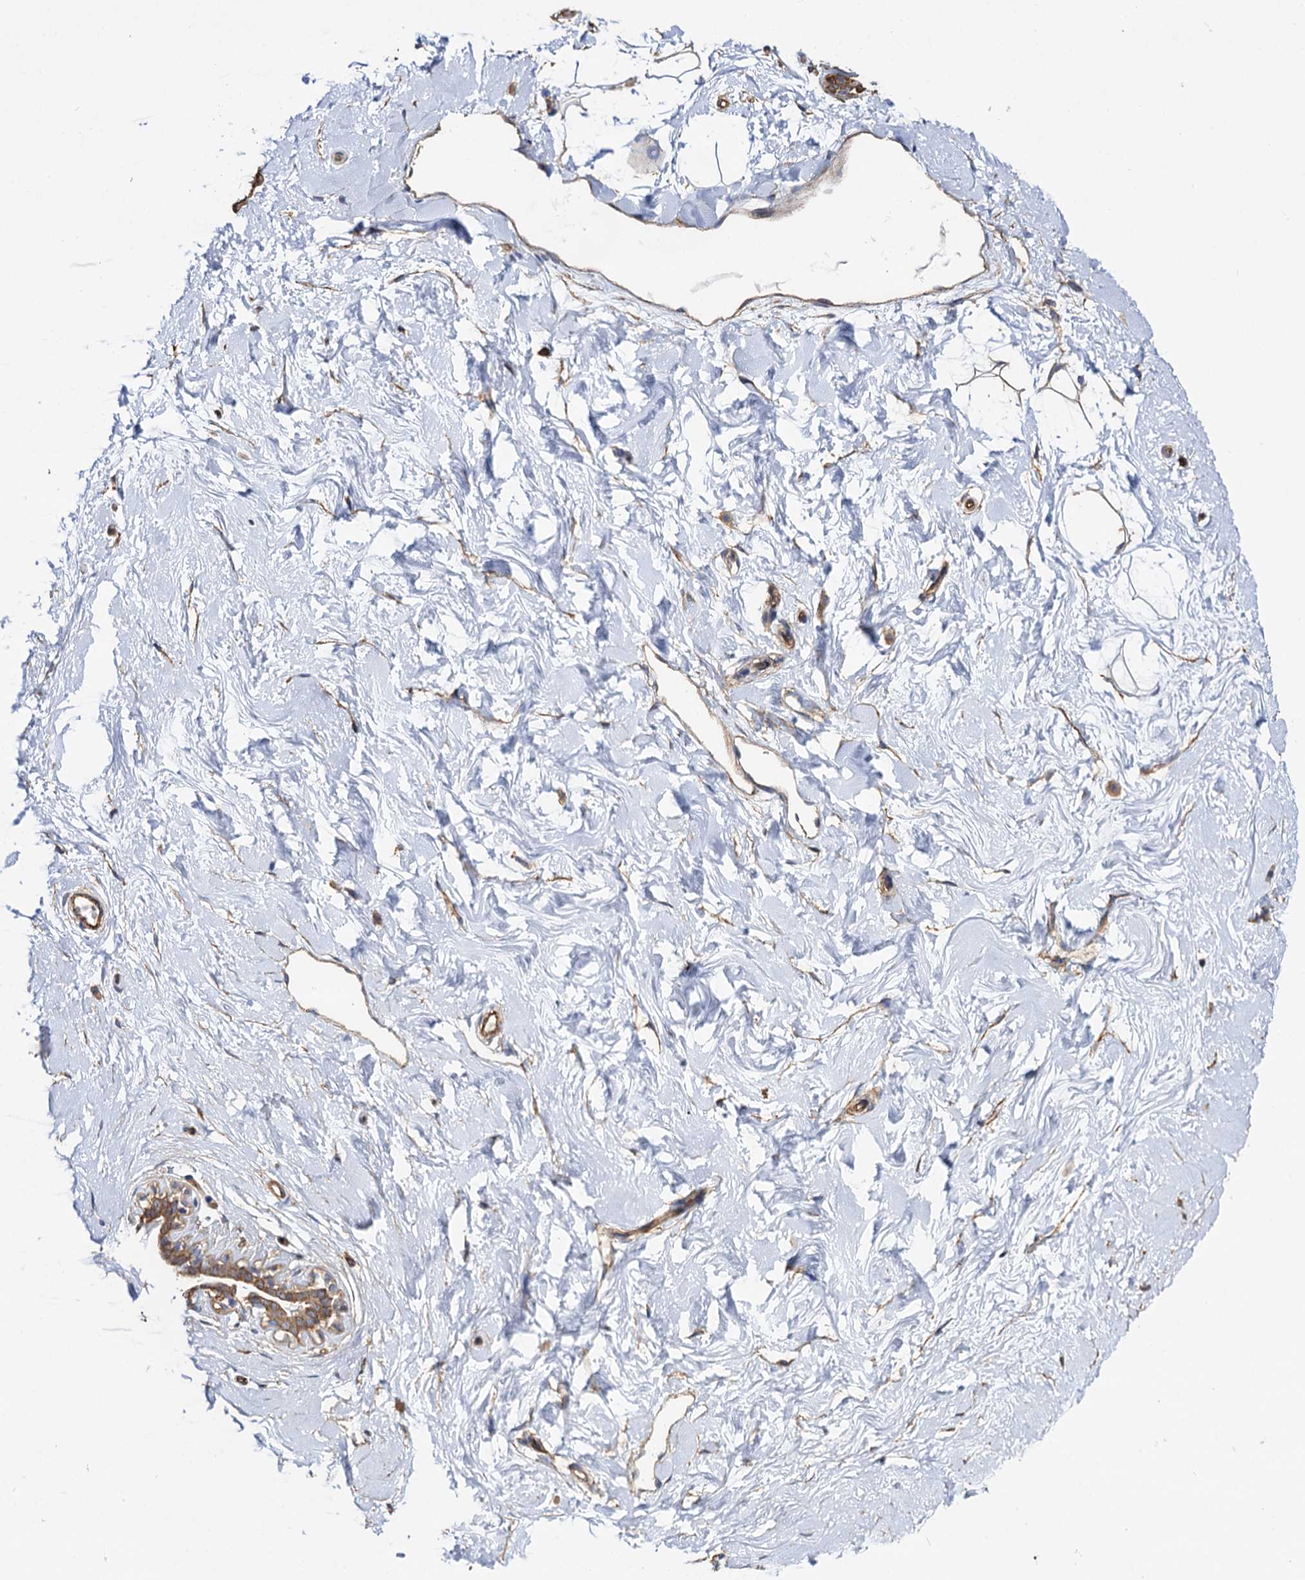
{"staining": {"intensity": "negative", "quantity": "none", "location": "none"}, "tissue": "breast", "cell_type": "Adipocytes", "image_type": "normal", "snomed": [{"axis": "morphology", "description": "Normal tissue, NOS"}, {"axis": "morphology", "description": "Adenoma, NOS"}, {"axis": "topography", "description": "Breast"}], "caption": "This is an immunohistochemistry (IHC) photomicrograph of benign breast. There is no expression in adipocytes.", "gene": "IDI1", "patient": {"sex": "female", "age": 23}}